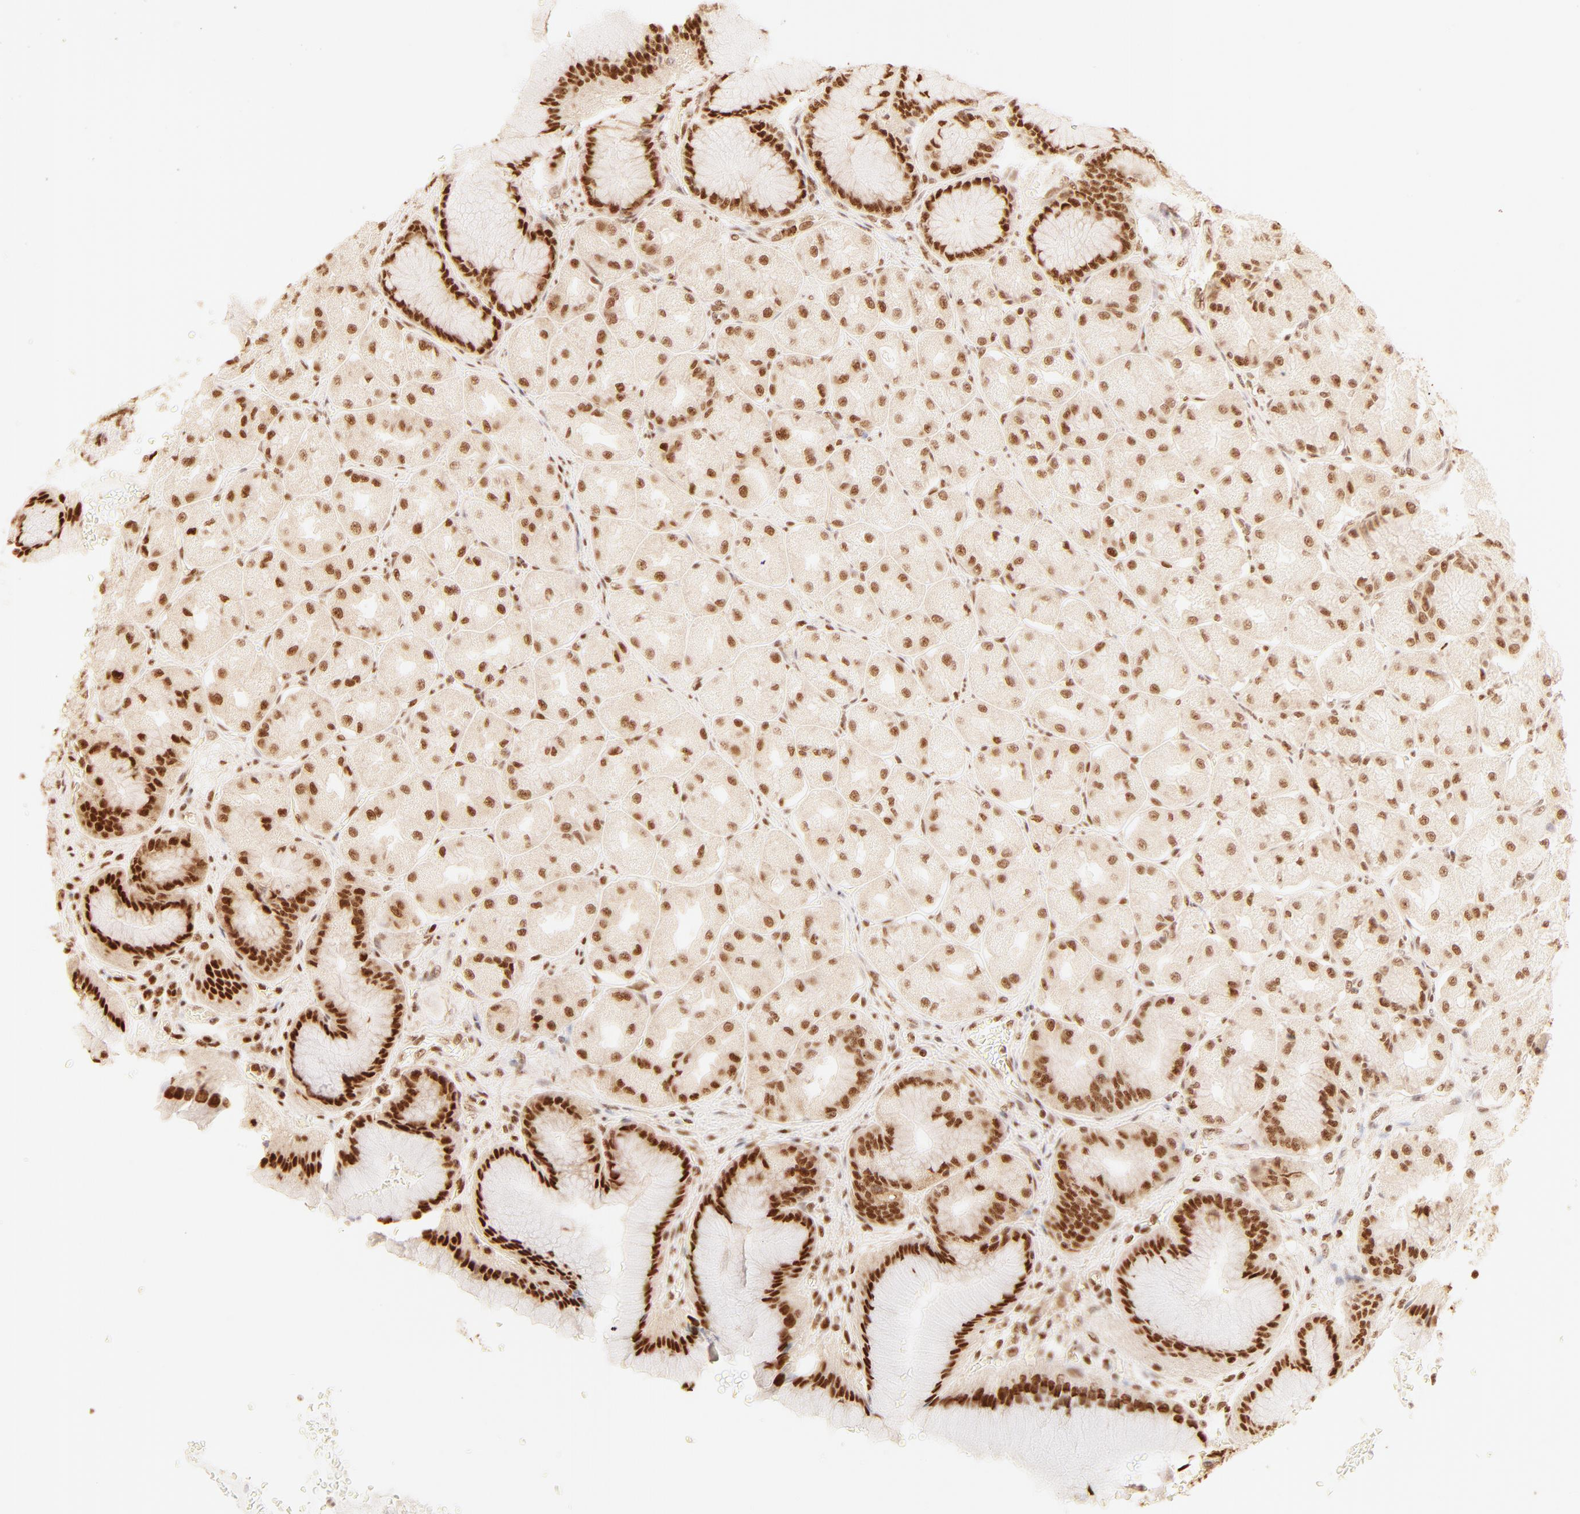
{"staining": {"intensity": "strong", "quantity": ">75%", "location": "cytoplasmic/membranous,nuclear"}, "tissue": "stomach", "cell_type": "Glandular cells", "image_type": "normal", "snomed": [{"axis": "morphology", "description": "Normal tissue, NOS"}, {"axis": "morphology", "description": "Adenocarcinoma, NOS"}, {"axis": "topography", "description": "Stomach"}, {"axis": "topography", "description": "Stomach, lower"}], "caption": "About >75% of glandular cells in benign human stomach exhibit strong cytoplasmic/membranous,nuclear protein positivity as visualized by brown immunohistochemical staining.", "gene": "FAM50A", "patient": {"sex": "female", "age": 65}}